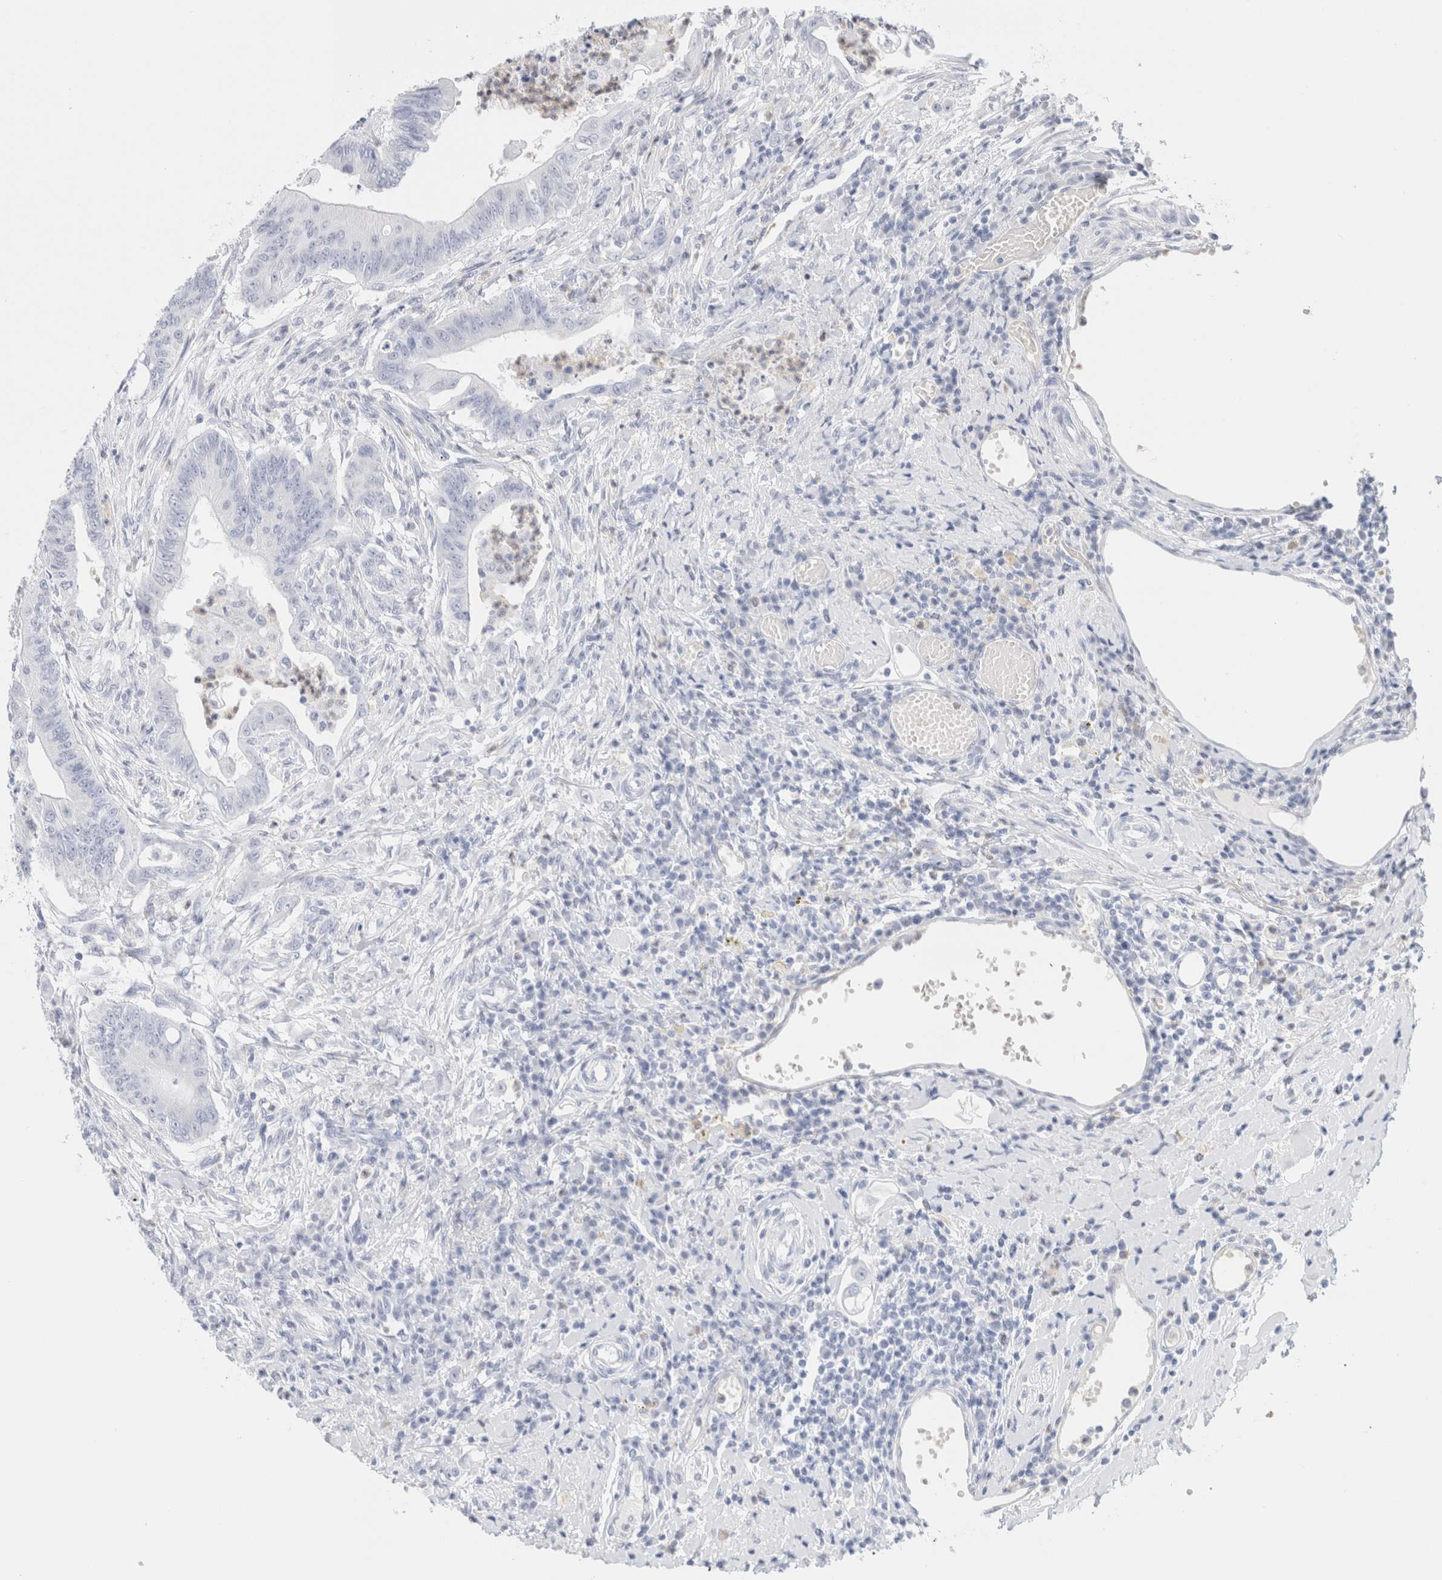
{"staining": {"intensity": "negative", "quantity": "none", "location": "none"}, "tissue": "colorectal cancer", "cell_type": "Tumor cells", "image_type": "cancer", "snomed": [{"axis": "morphology", "description": "Adenoma, NOS"}, {"axis": "morphology", "description": "Adenocarcinoma, NOS"}, {"axis": "topography", "description": "Colon"}], "caption": "The histopathology image shows no staining of tumor cells in colorectal adenoma.", "gene": "ARG1", "patient": {"sex": "male", "age": 79}}